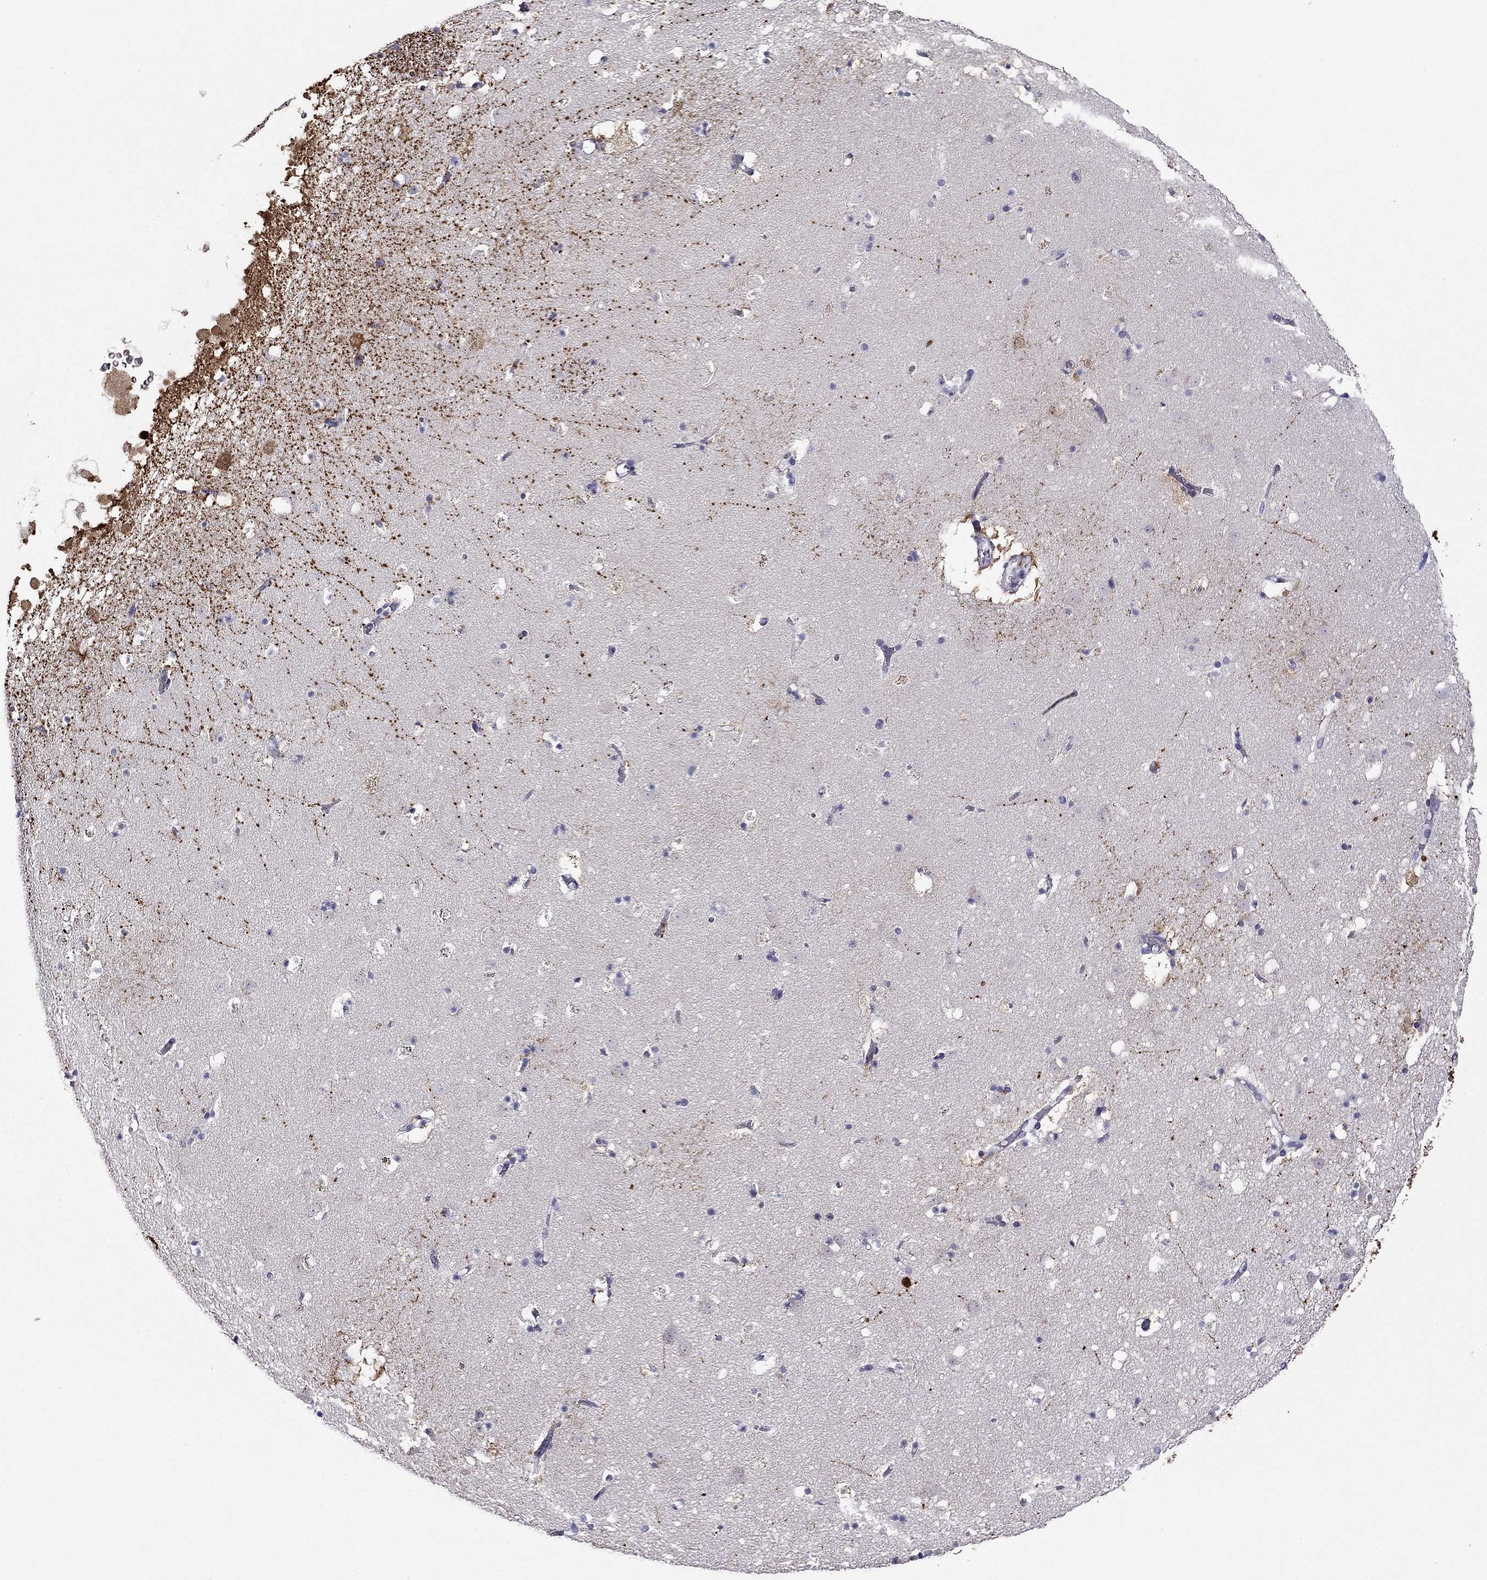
{"staining": {"intensity": "negative", "quantity": "none", "location": "none"}, "tissue": "caudate", "cell_type": "Glial cells", "image_type": "normal", "snomed": [{"axis": "morphology", "description": "Normal tissue, NOS"}, {"axis": "topography", "description": "Lateral ventricle wall"}], "caption": "Caudate was stained to show a protein in brown. There is no significant expression in glial cells. (Stains: DAB immunohistochemistry with hematoxylin counter stain, Microscopy: brightfield microscopy at high magnification).", "gene": "ODF4", "patient": {"sex": "female", "age": 42}}